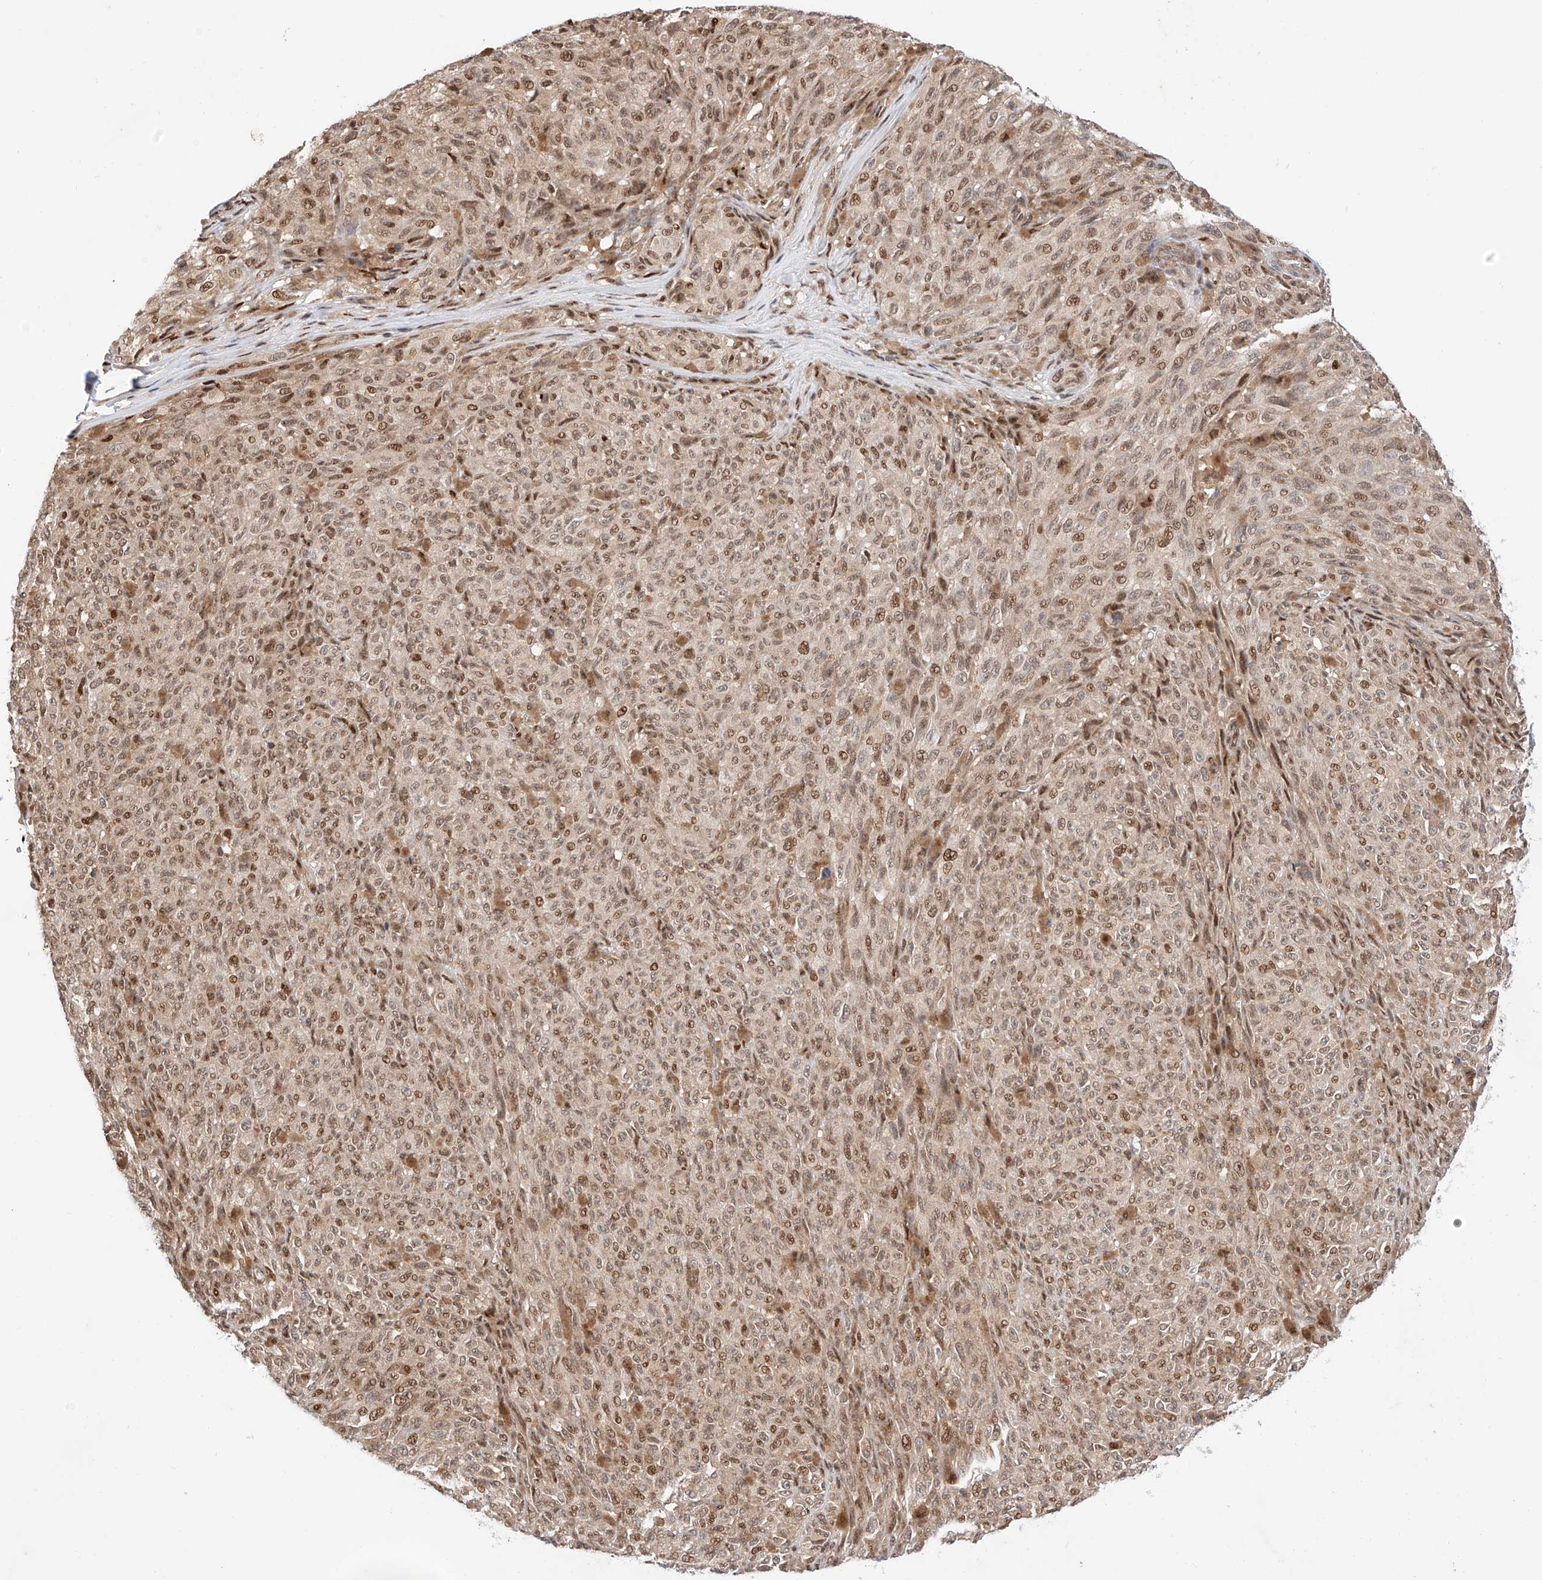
{"staining": {"intensity": "moderate", "quantity": ">75%", "location": "nuclear"}, "tissue": "melanoma", "cell_type": "Tumor cells", "image_type": "cancer", "snomed": [{"axis": "morphology", "description": "Malignant melanoma, NOS"}, {"axis": "topography", "description": "Skin"}], "caption": "This micrograph reveals immunohistochemistry staining of malignant melanoma, with medium moderate nuclear expression in about >75% of tumor cells.", "gene": "HDAC9", "patient": {"sex": "female", "age": 82}}